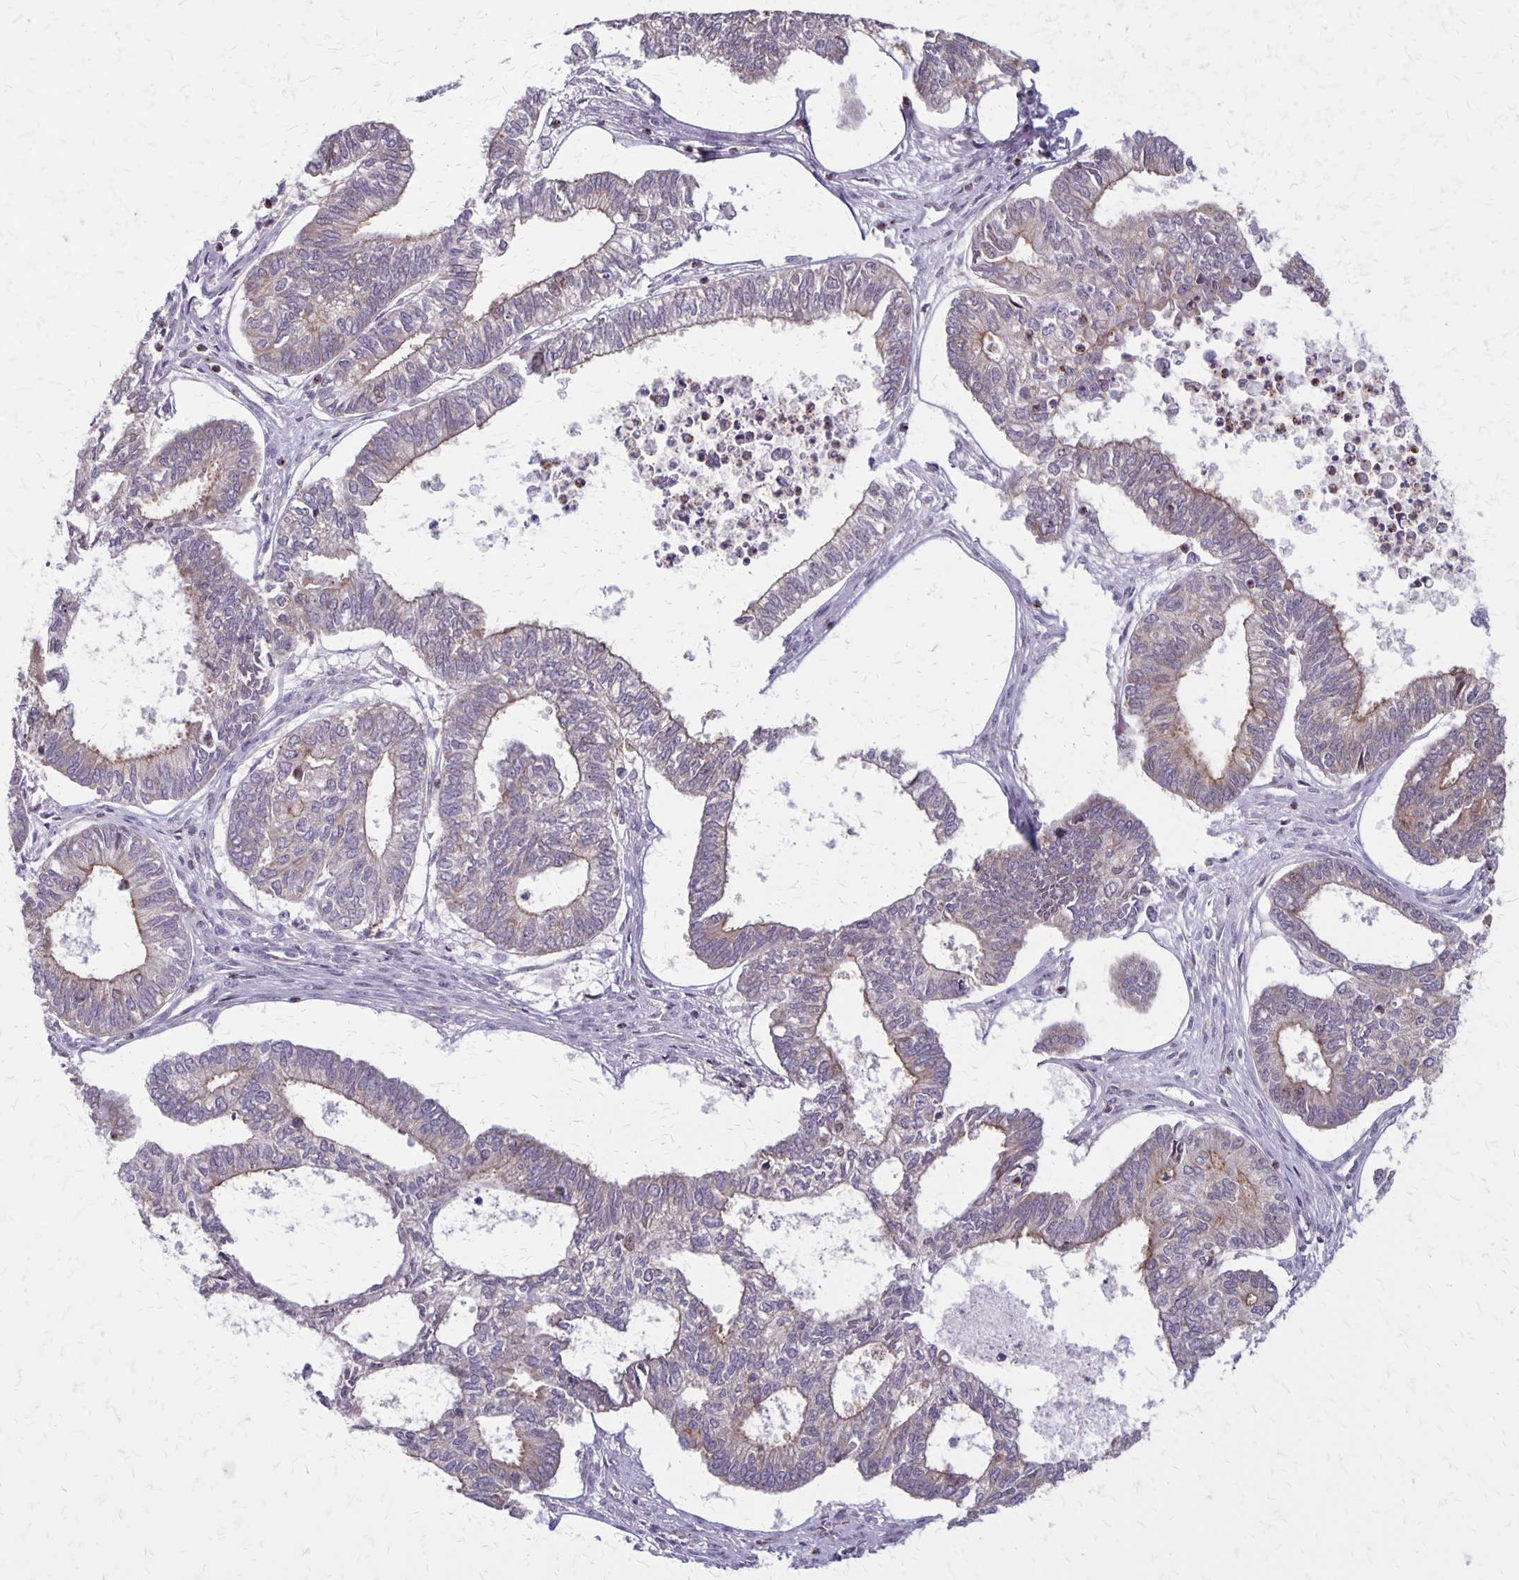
{"staining": {"intensity": "weak", "quantity": "25%-75%", "location": "cytoplasmic/membranous"}, "tissue": "ovarian cancer", "cell_type": "Tumor cells", "image_type": "cancer", "snomed": [{"axis": "morphology", "description": "Carcinoma, endometroid"}, {"axis": "topography", "description": "Ovary"}], "caption": "Immunohistochemical staining of human endometroid carcinoma (ovarian) reveals low levels of weak cytoplasmic/membranous staining in about 25%-75% of tumor cells. Ihc stains the protein of interest in brown and the nuclei are stained blue.", "gene": "SEPTIN5", "patient": {"sex": "female", "age": 64}}